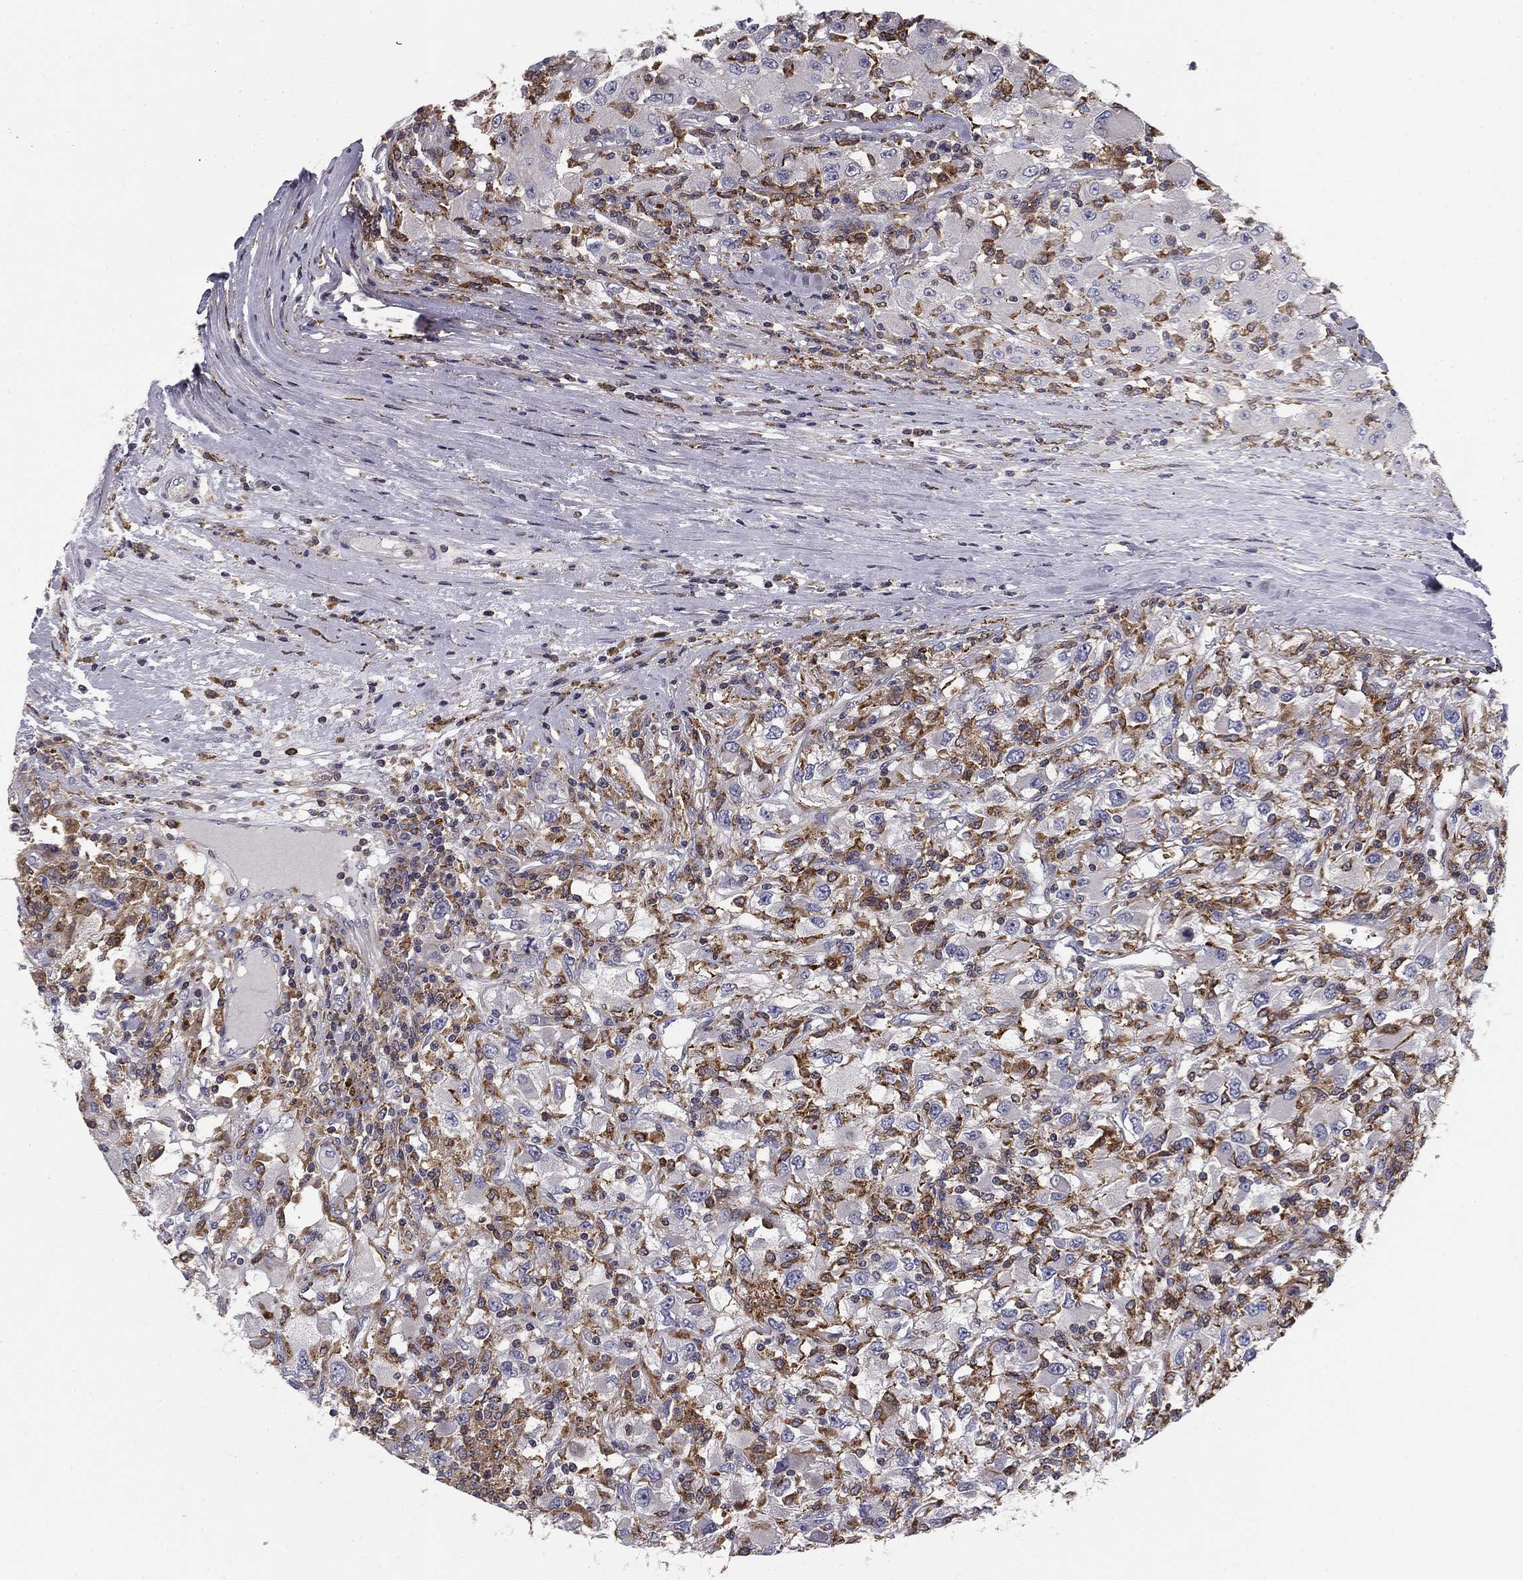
{"staining": {"intensity": "negative", "quantity": "none", "location": "none"}, "tissue": "renal cancer", "cell_type": "Tumor cells", "image_type": "cancer", "snomed": [{"axis": "morphology", "description": "Adenocarcinoma, NOS"}, {"axis": "topography", "description": "Kidney"}], "caption": "A micrograph of human renal cancer is negative for staining in tumor cells. (DAB (3,3'-diaminobenzidine) IHC visualized using brightfield microscopy, high magnification).", "gene": "PLCB2", "patient": {"sex": "female", "age": 67}}